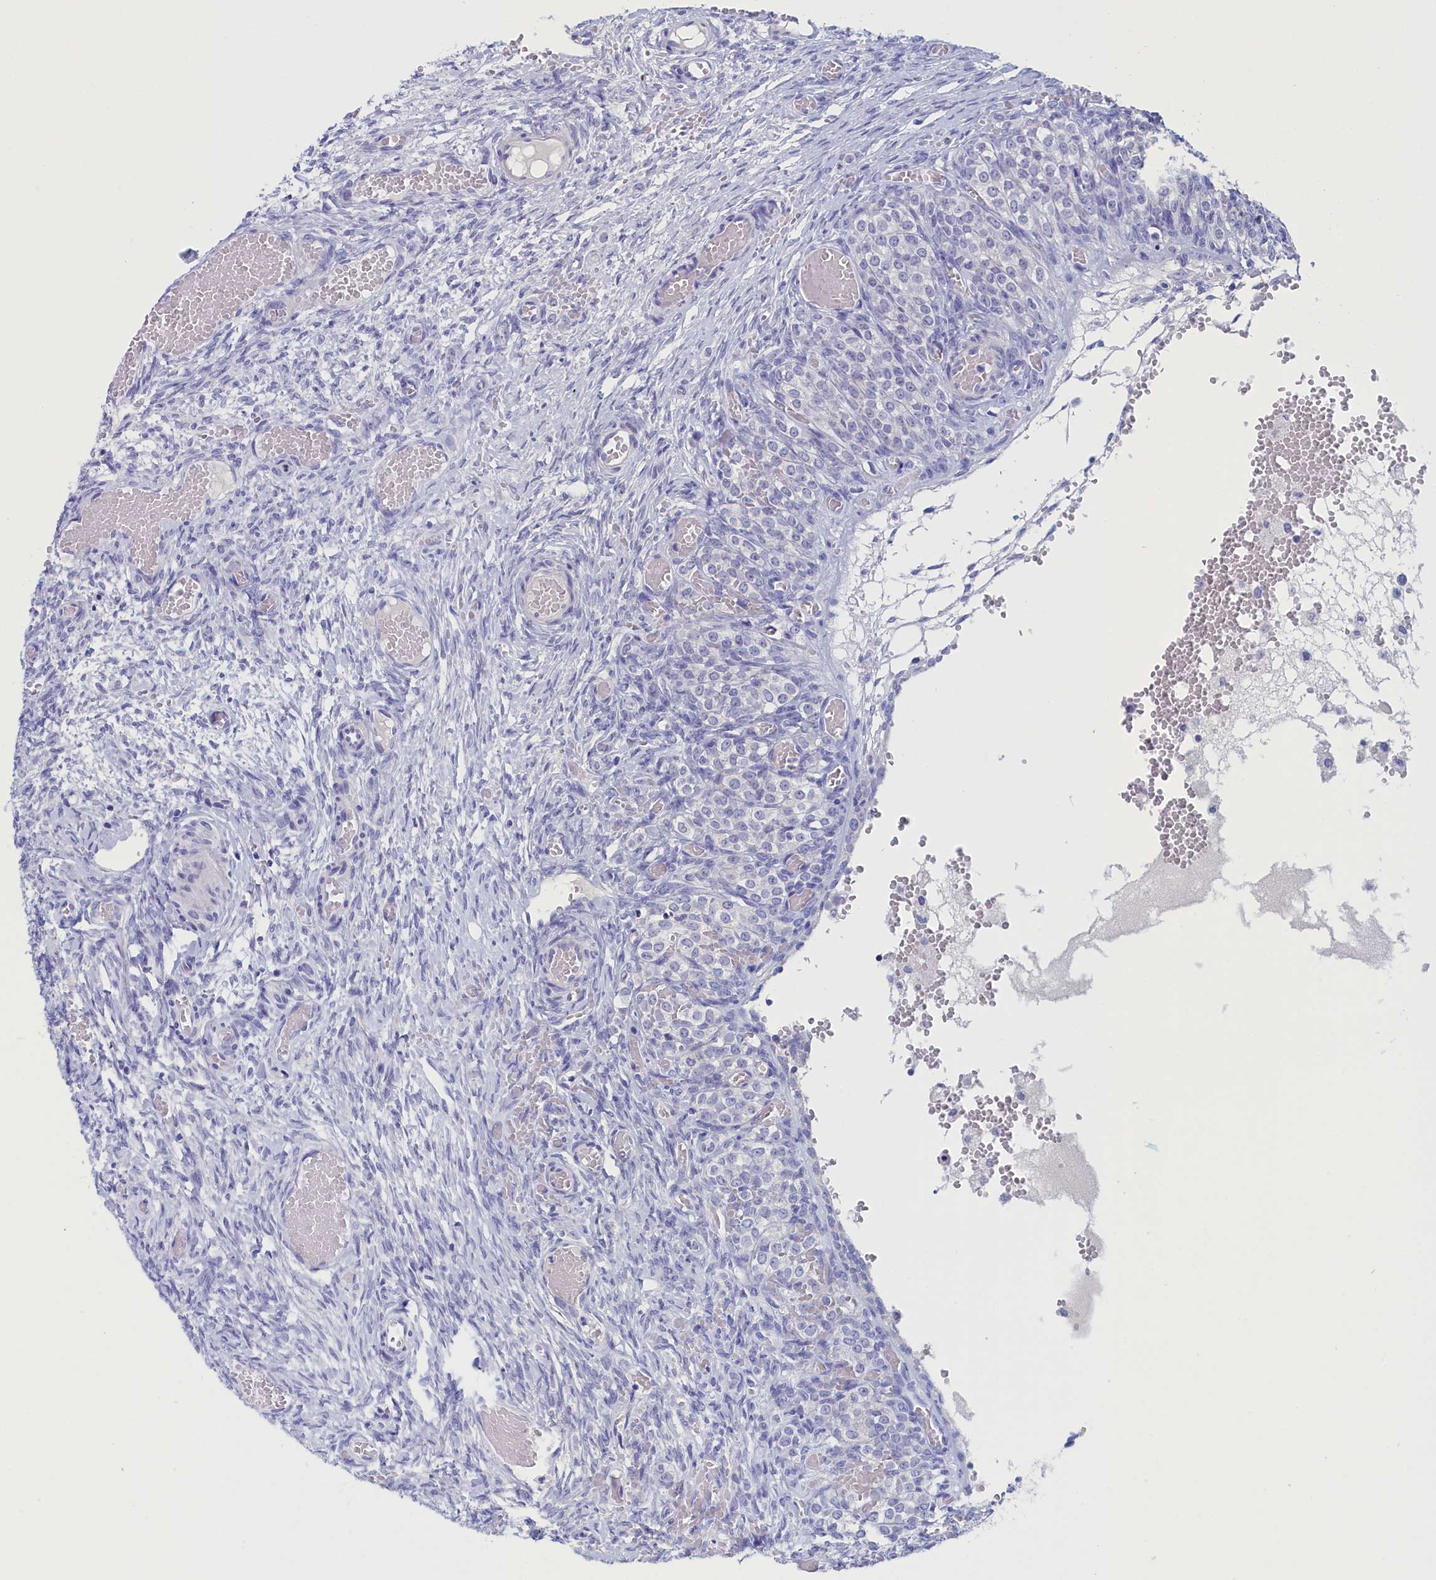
{"staining": {"intensity": "negative", "quantity": "none", "location": "none"}, "tissue": "ovary", "cell_type": "Follicle cells", "image_type": "normal", "snomed": [{"axis": "morphology", "description": "Adenocarcinoma, NOS"}, {"axis": "topography", "description": "Endometrium"}], "caption": "A high-resolution histopathology image shows immunohistochemistry staining of unremarkable ovary, which exhibits no significant expression in follicle cells.", "gene": "ANKRD2", "patient": {"sex": "female", "age": 32}}